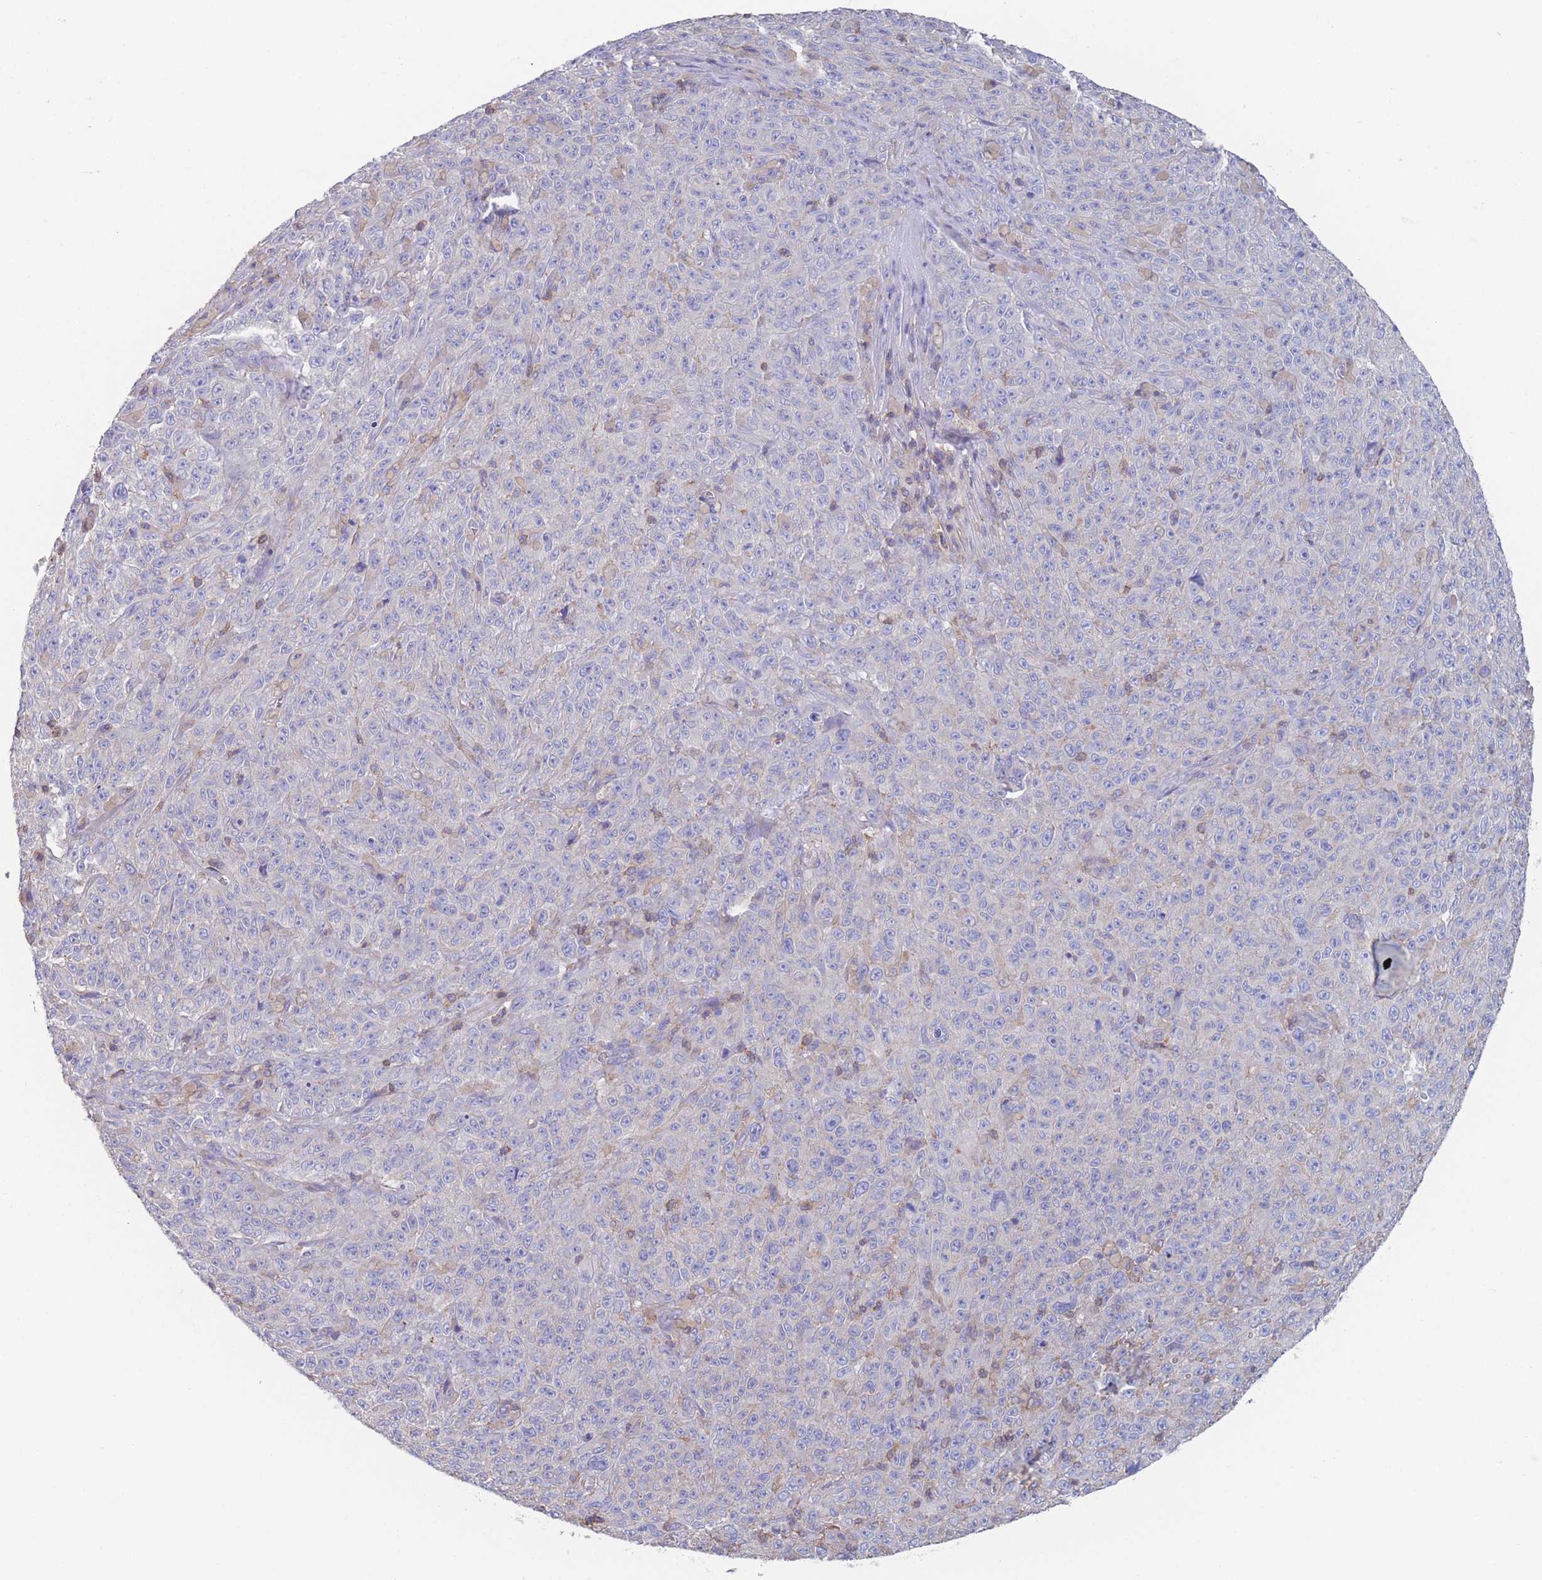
{"staining": {"intensity": "negative", "quantity": "none", "location": "none"}, "tissue": "melanoma", "cell_type": "Tumor cells", "image_type": "cancer", "snomed": [{"axis": "morphology", "description": "Malignant melanoma, NOS"}, {"axis": "topography", "description": "Skin"}], "caption": "This is an IHC micrograph of human malignant melanoma. There is no positivity in tumor cells.", "gene": "ADH1A", "patient": {"sex": "female", "age": 82}}